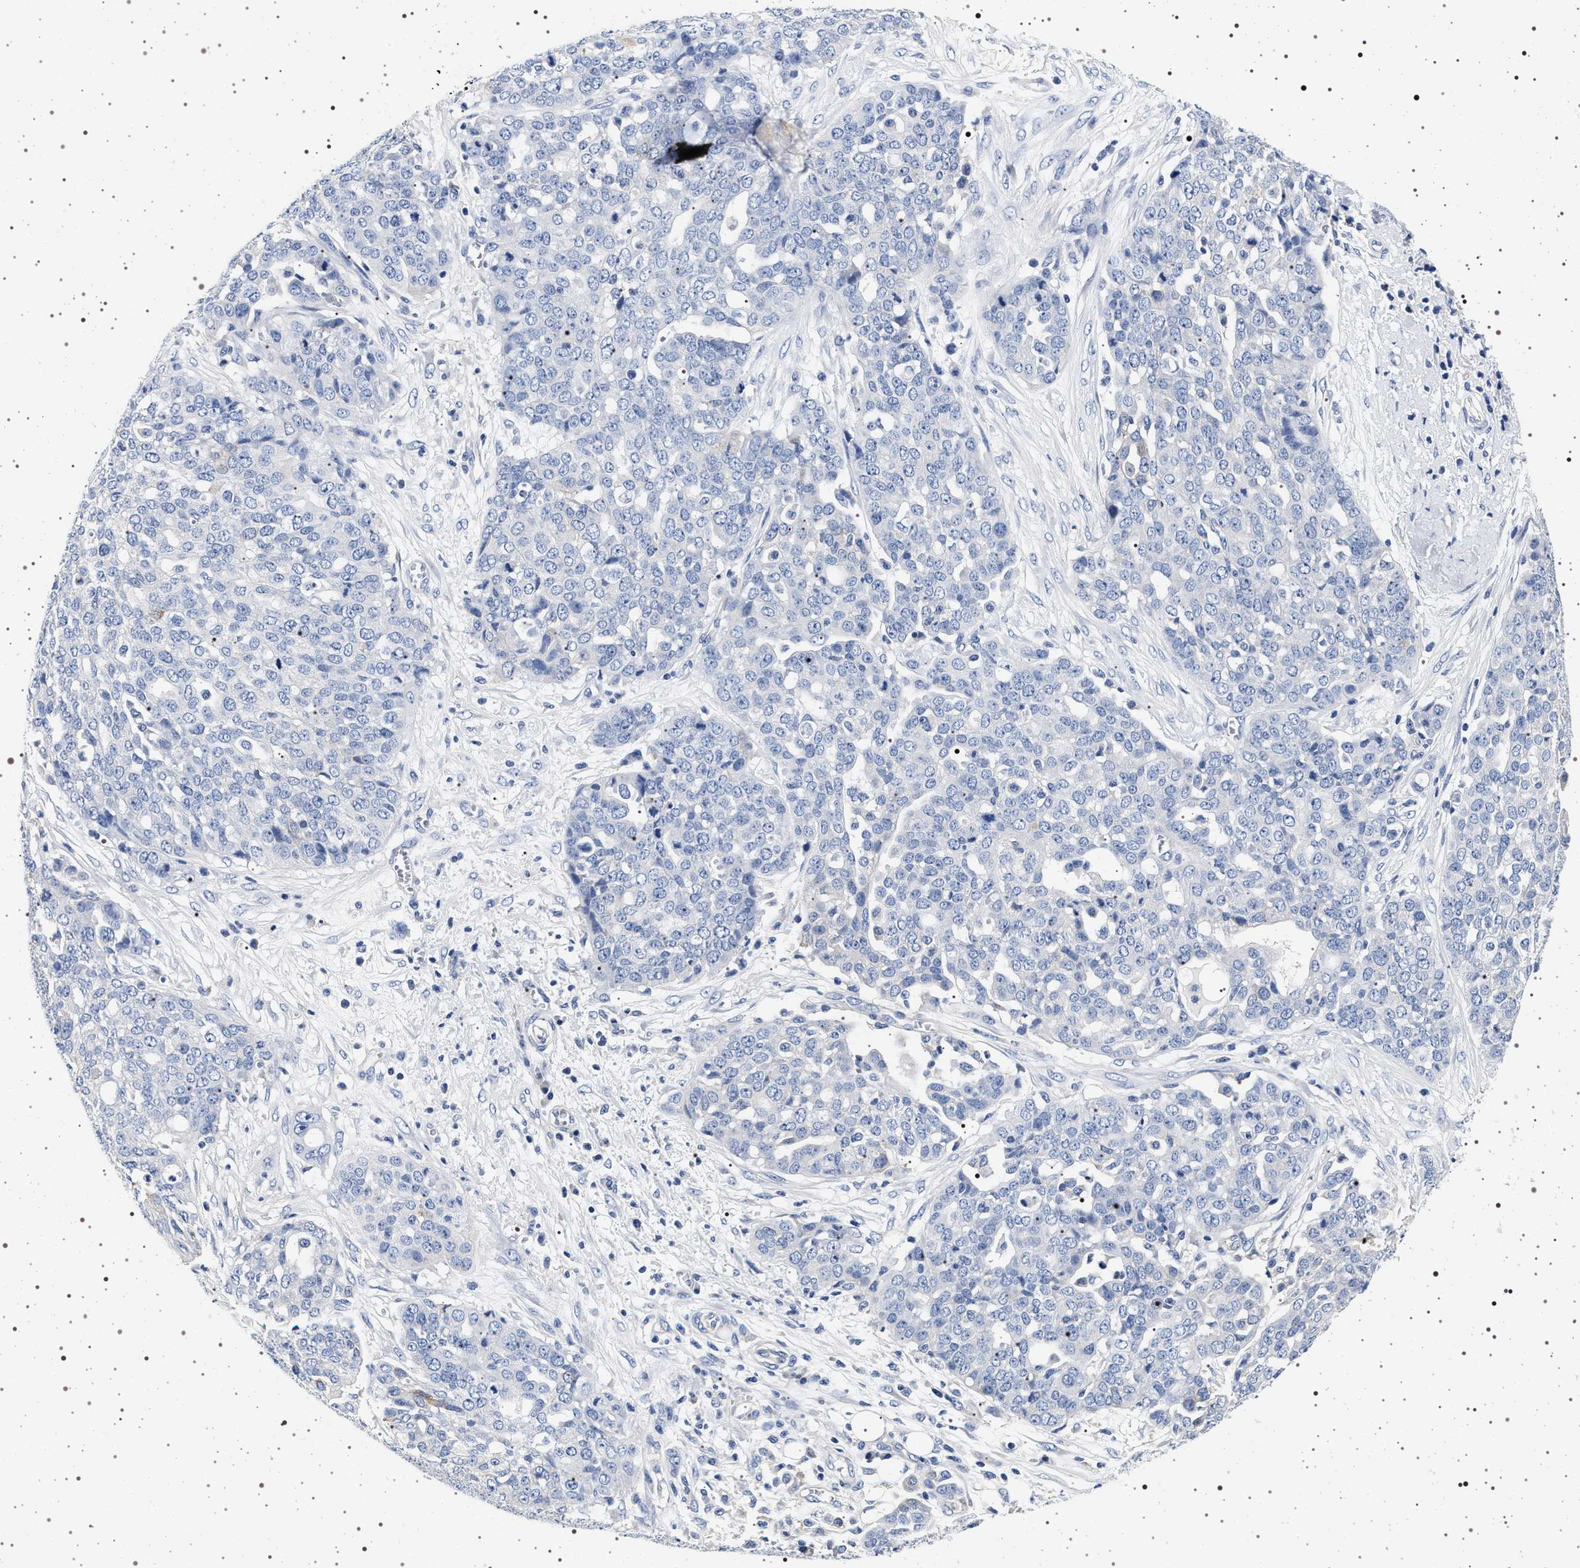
{"staining": {"intensity": "negative", "quantity": "none", "location": "none"}, "tissue": "ovarian cancer", "cell_type": "Tumor cells", "image_type": "cancer", "snomed": [{"axis": "morphology", "description": "Cystadenocarcinoma, serous, NOS"}, {"axis": "topography", "description": "Soft tissue"}, {"axis": "topography", "description": "Ovary"}], "caption": "DAB (3,3'-diaminobenzidine) immunohistochemical staining of ovarian cancer (serous cystadenocarcinoma) shows no significant positivity in tumor cells.", "gene": "HSD17B1", "patient": {"sex": "female", "age": 57}}